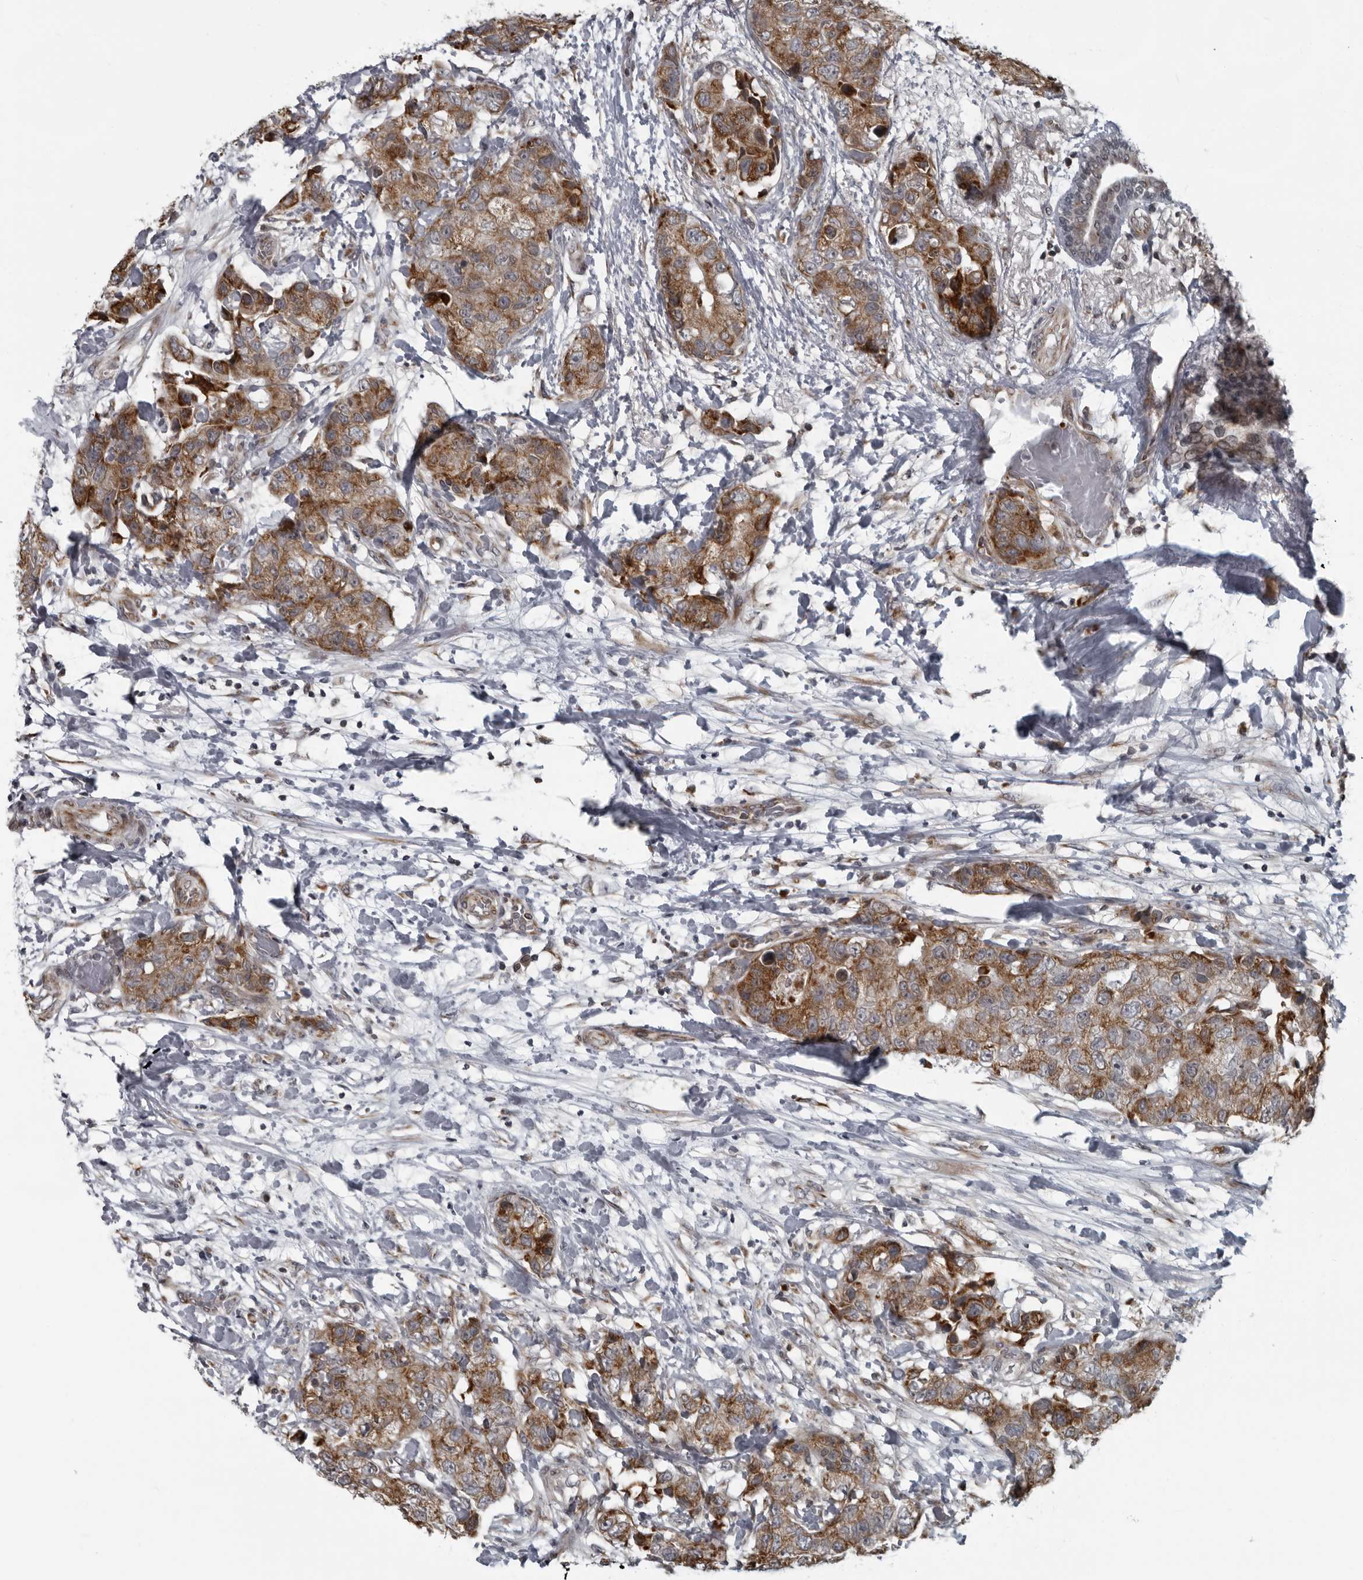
{"staining": {"intensity": "moderate", "quantity": ">75%", "location": "cytoplasmic/membranous"}, "tissue": "breast cancer", "cell_type": "Tumor cells", "image_type": "cancer", "snomed": [{"axis": "morphology", "description": "Duct carcinoma"}, {"axis": "topography", "description": "Breast"}], "caption": "Immunohistochemical staining of breast intraductal carcinoma reveals medium levels of moderate cytoplasmic/membranous positivity in approximately >75% of tumor cells.", "gene": "RTCA", "patient": {"sex": "female", "age": 62}}